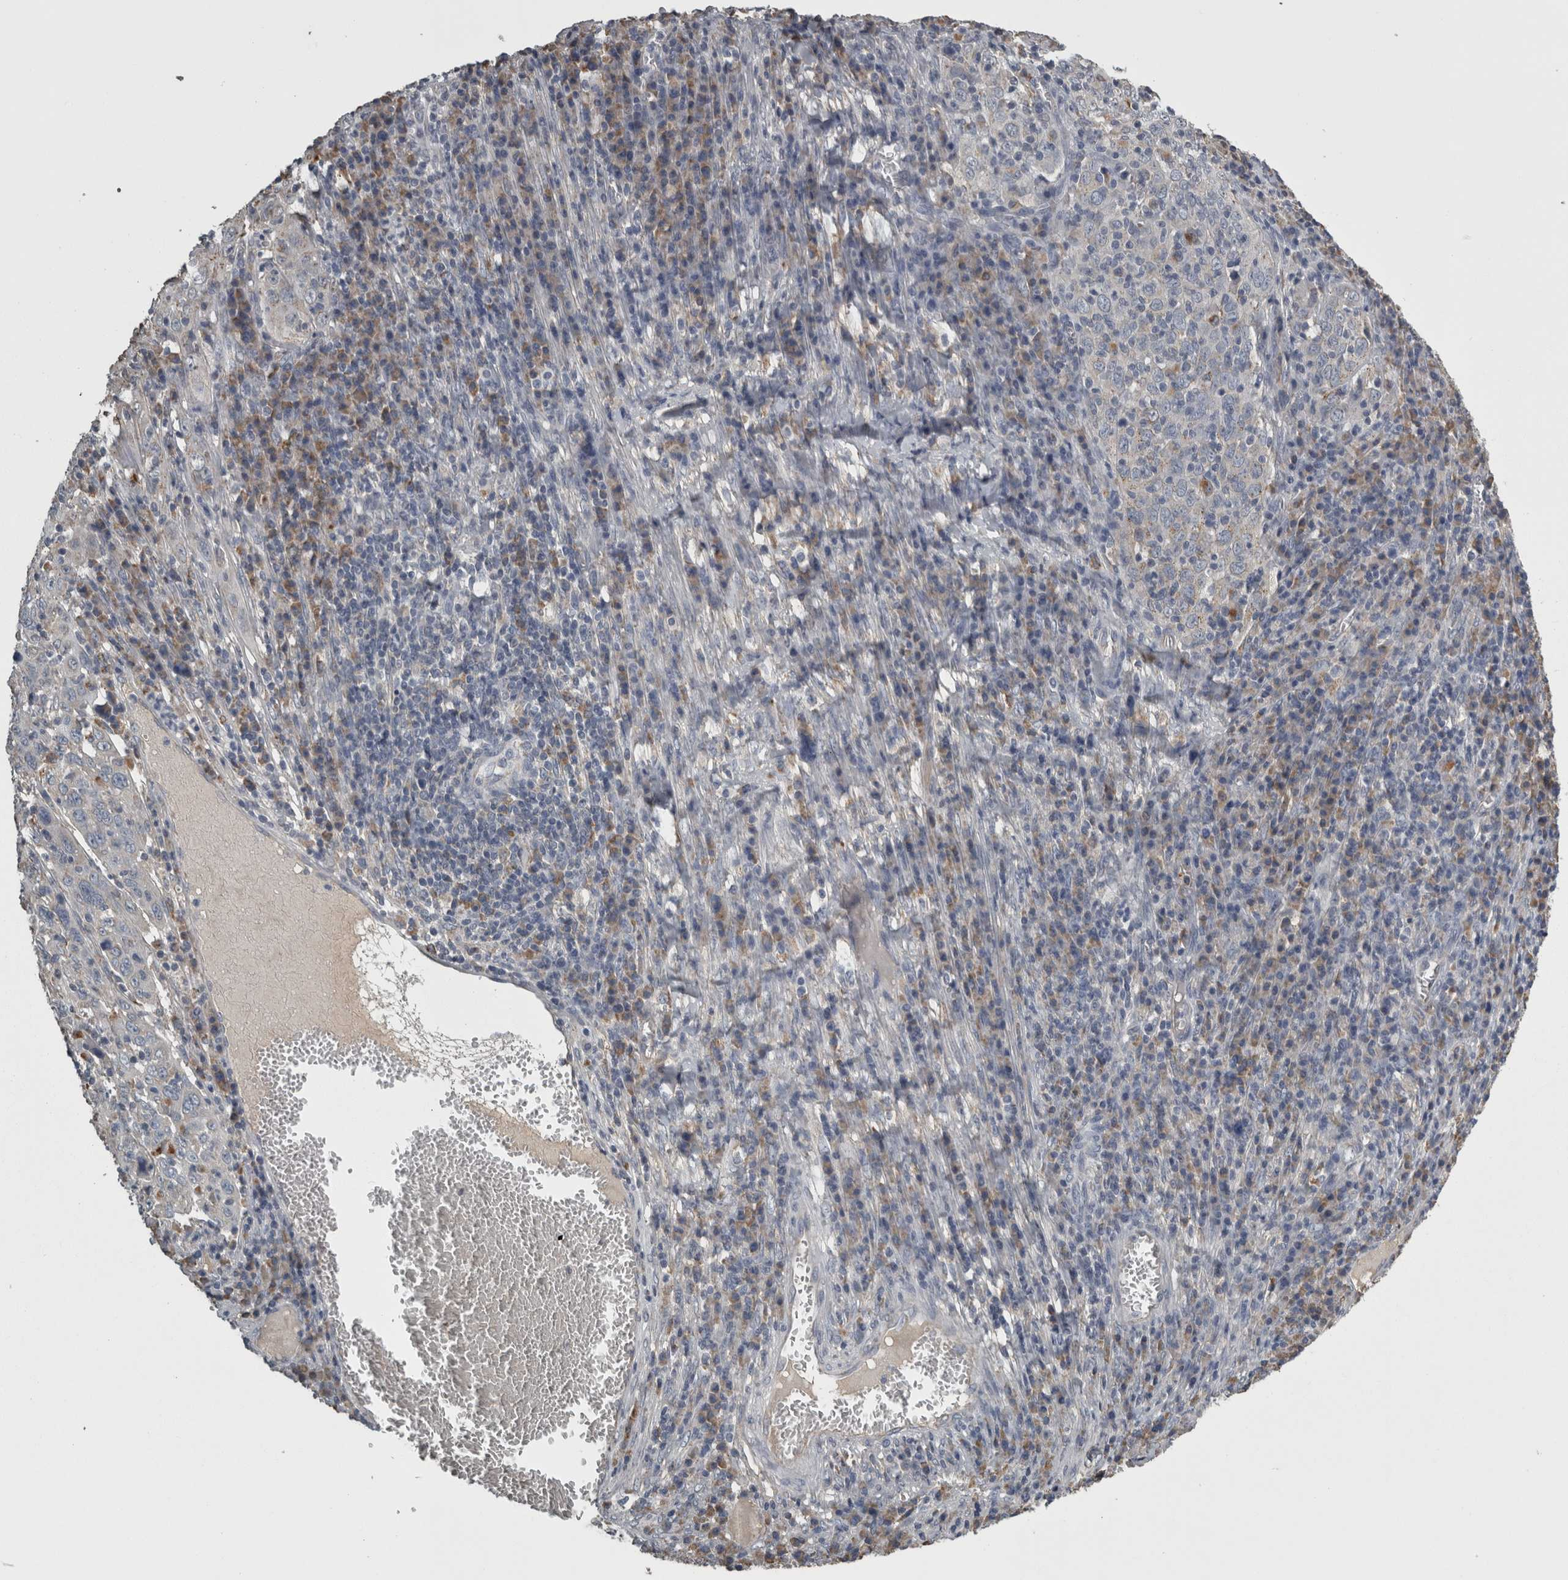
{"staining": {"intensity": "negative", "quantity": "none", "location": "none"}, "tissue": "cervical cancer", "cell_type": "Tumor cells", "image_type": "cancer", "snomed": [{"axis": "morphology", "description": "Squamous cell carcinoma, NOS"}, {"axis": "topography", "description": "Cervix"}], "caption": "DAB (3,3'-diaminobenzidine) immunohistochemical staining of human squamous cell carcinoma (cervical) exhibits no significant expression in tumor cells.", "gene": "FRK", "patient": {"sex": "female", "age": 46}}